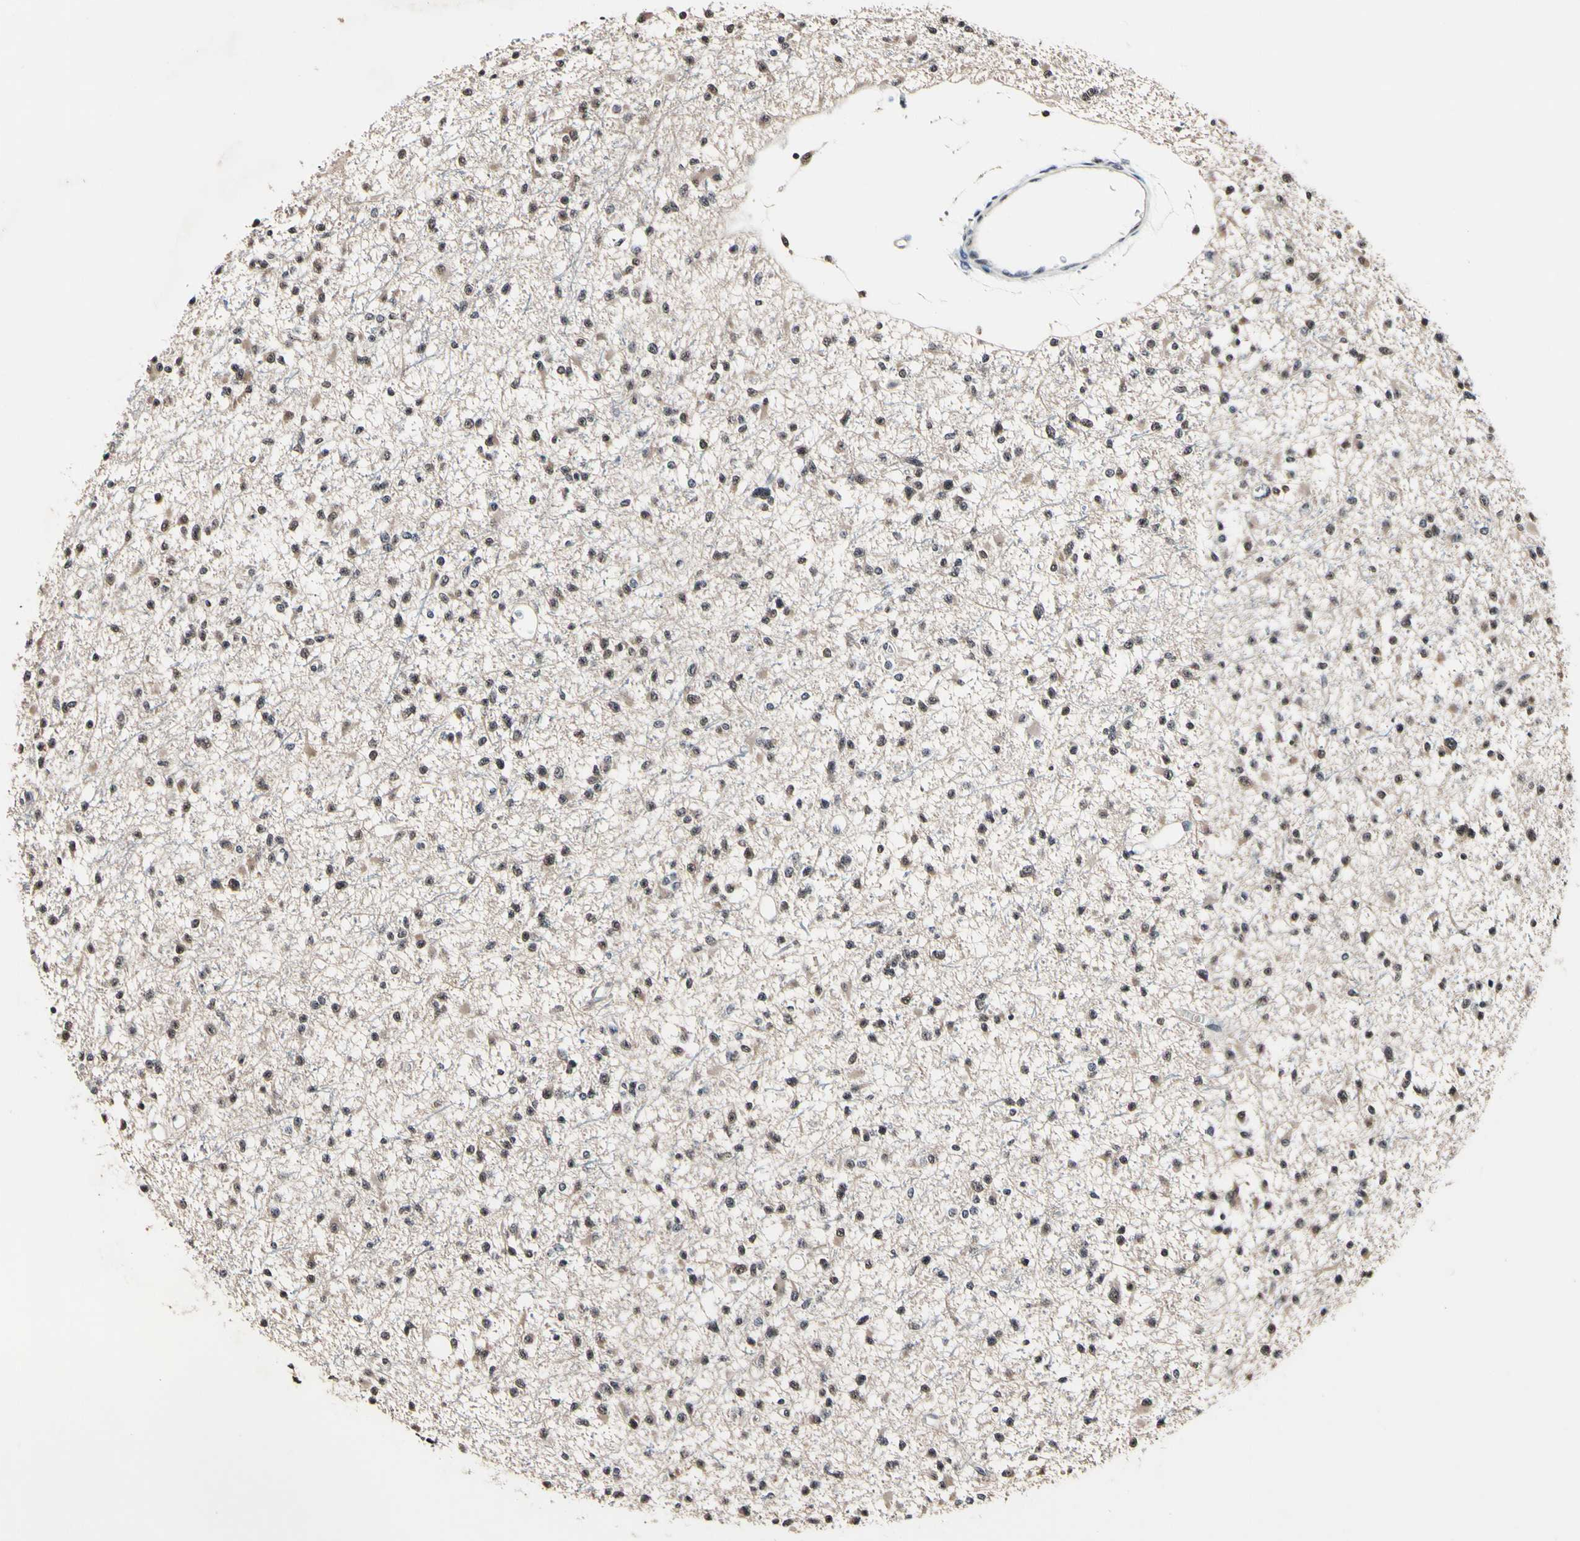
{"staining": {"intensity": "weak", "quantity": ">75%", "location": "cytoplasmic/membranous,nuclear"}, "tissue": "glioma", "cell_type": "Tumor cells", "image_type": "cancer", "snomed": [{"axis": "morphology", "description": "Glioma, malignant, Low grade"}, {"axis": "topography", "description": "Brain"}], "caption": "Weak cytoplasmic/membranous and nuclear expression for a protein is seen in about >75% of tumor cells of malignant low-grade glioma using immunohistochemistry (IHC).", "gene": "PSMD10", "patient": {"sex": "female", "age": 22}}